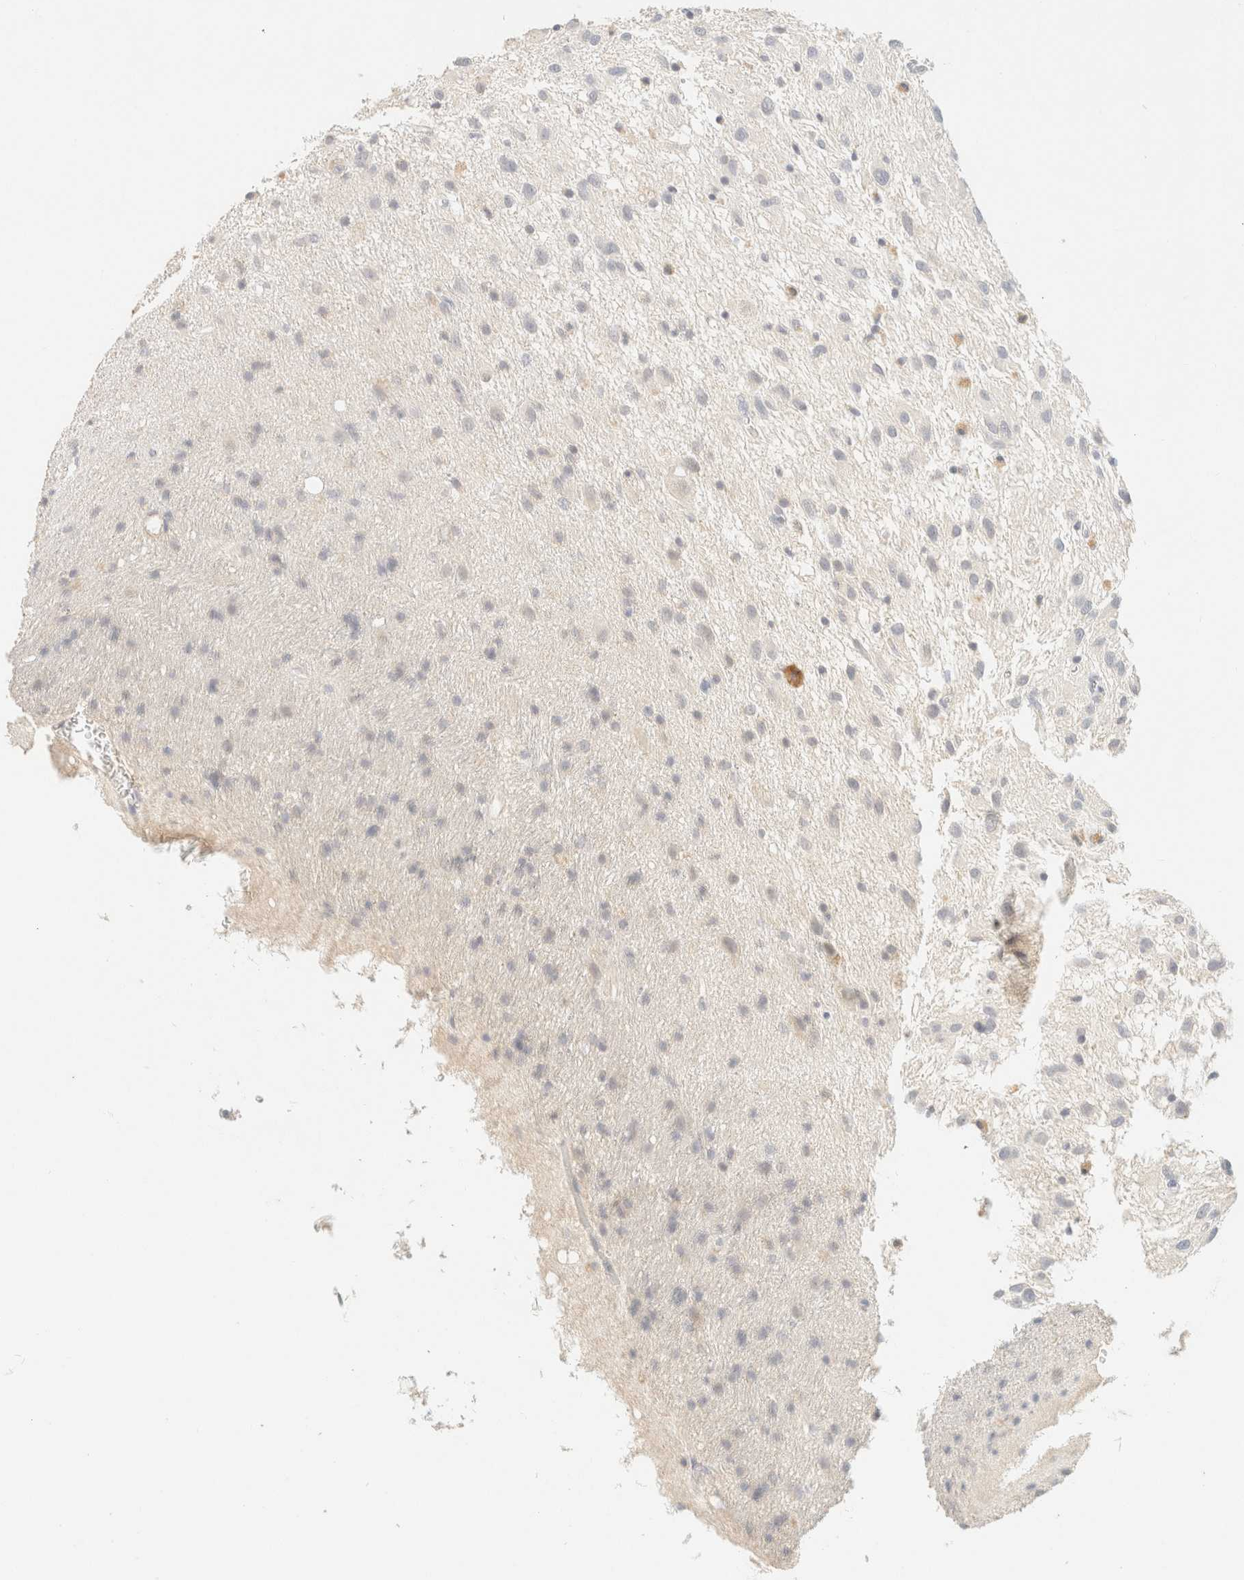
{"staining": {"intensity": "negative", "quantity": "none", "location": "none"}, "tissue": "glioma", "cell_type": "Tumor cells", "image_type": "cancer", "snomed": [{"axis": "morphology", "description": "Glioma, malignant, Low grade"}, {"axis": "topography", "description": "Brain"}], "caption": "Immunohistochemistry (IHC) micrograph of neoplastic tissue: glioma stained with DAB shows no significant protein expression in tumor cells.", "gene": "TIMD4", "patient": {"sex": "male", "age": 77}}